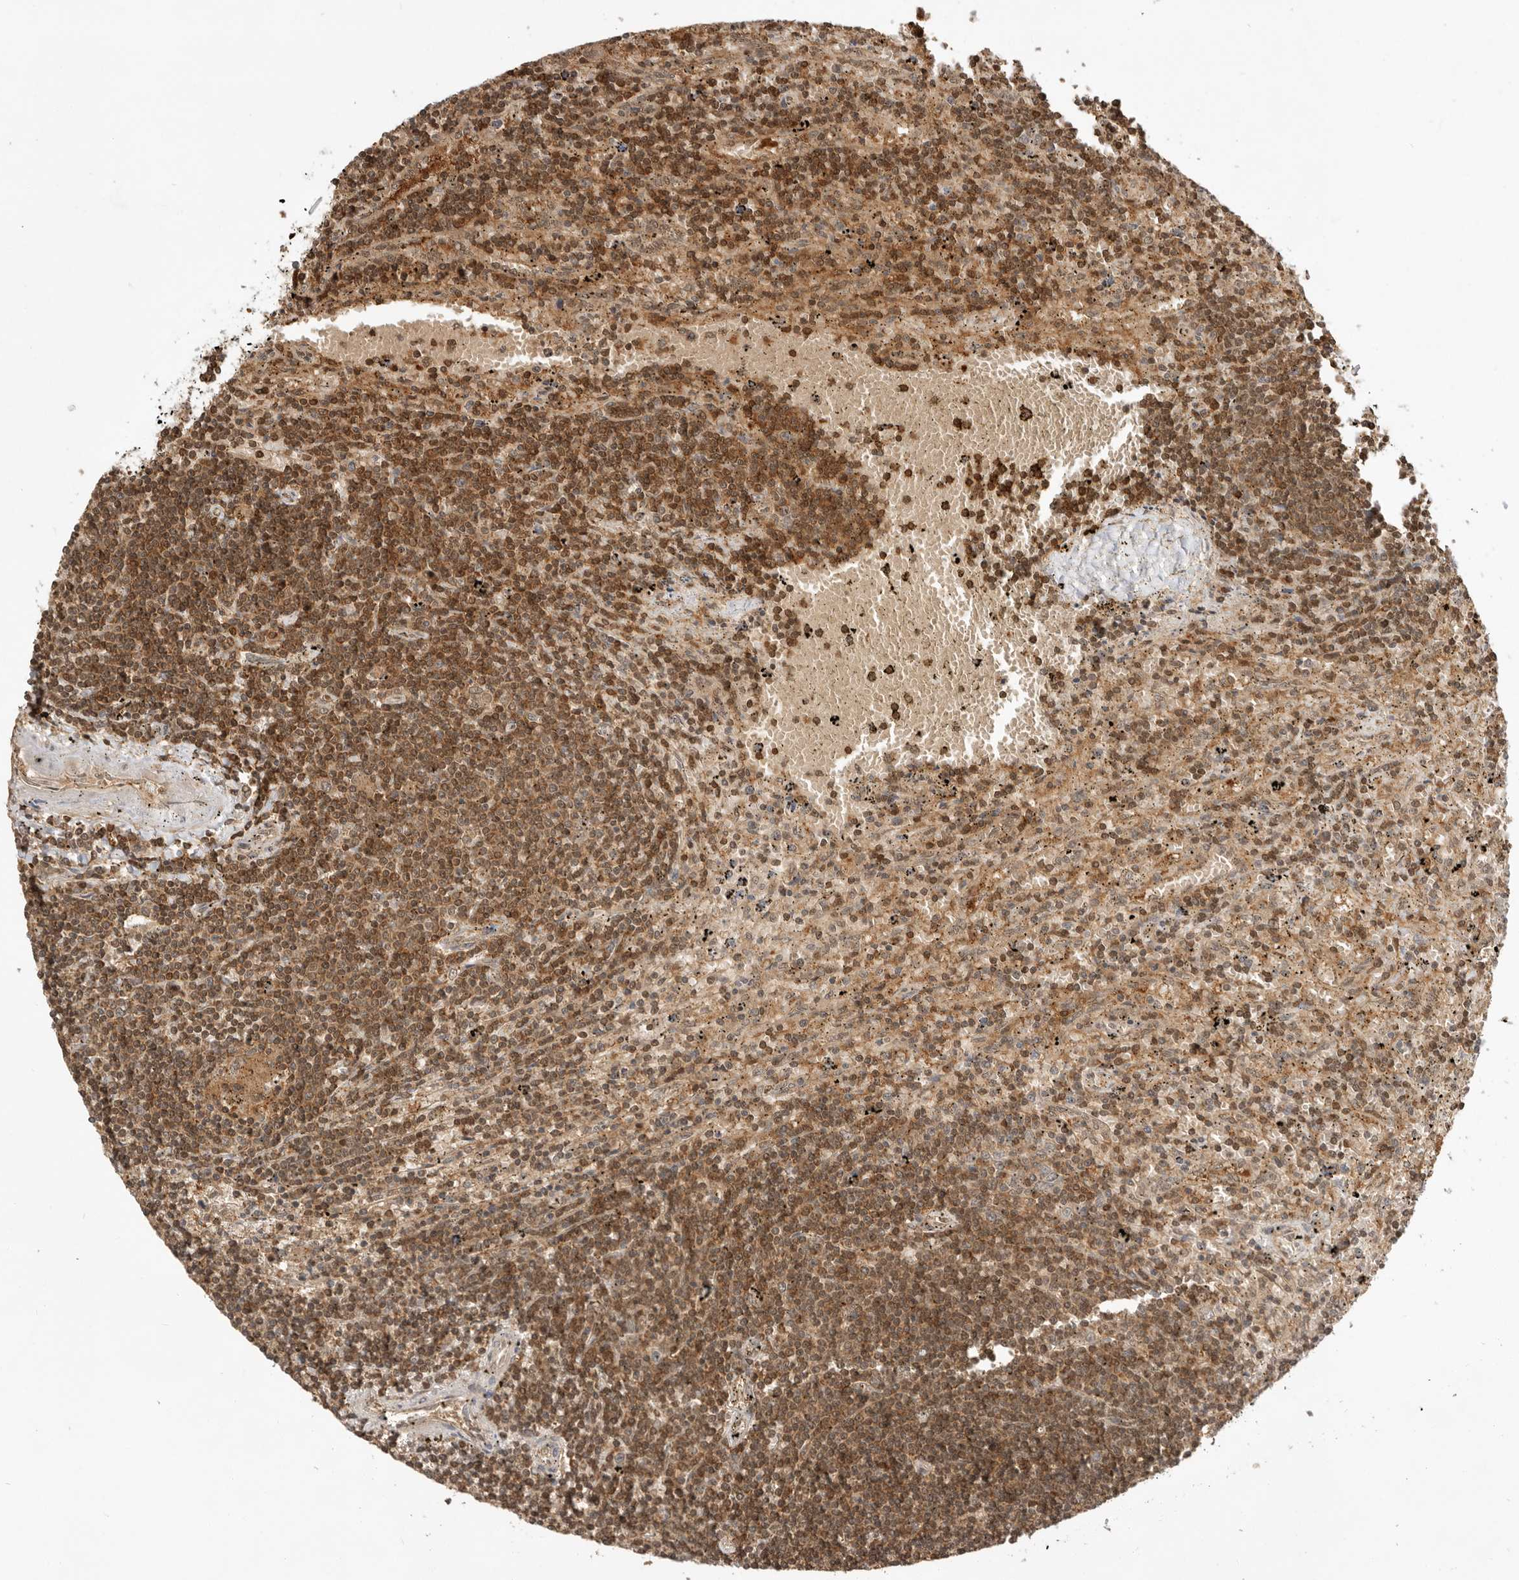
{"staining": {"intensity": "moderate", "quantity": ">75%", "location": "cytoplasmic/membranous,nuclear"}, "tissue": "lymphoma", "cell_type": "Tumor cells", "image_type": "cancer", "snomed": [{"axis": "morphology", "description": "Malignant lymphoma, non-Hodgkin's type, Low grade"}, {"axis": "topography", "description": "Spleen"}], "caption": "IHC histopathology image of neoplastic tissue: human lymphoma stained using IHC displays medium levels of moderate protein expression localized specifically in the cytoplasmic/membranous and nuclear of tumor cells, appearing as a cytoplasmic/membranous and nuclear brown color.", "gene": "ADPRS", "patient": {"sex": "male", "age": 76}}